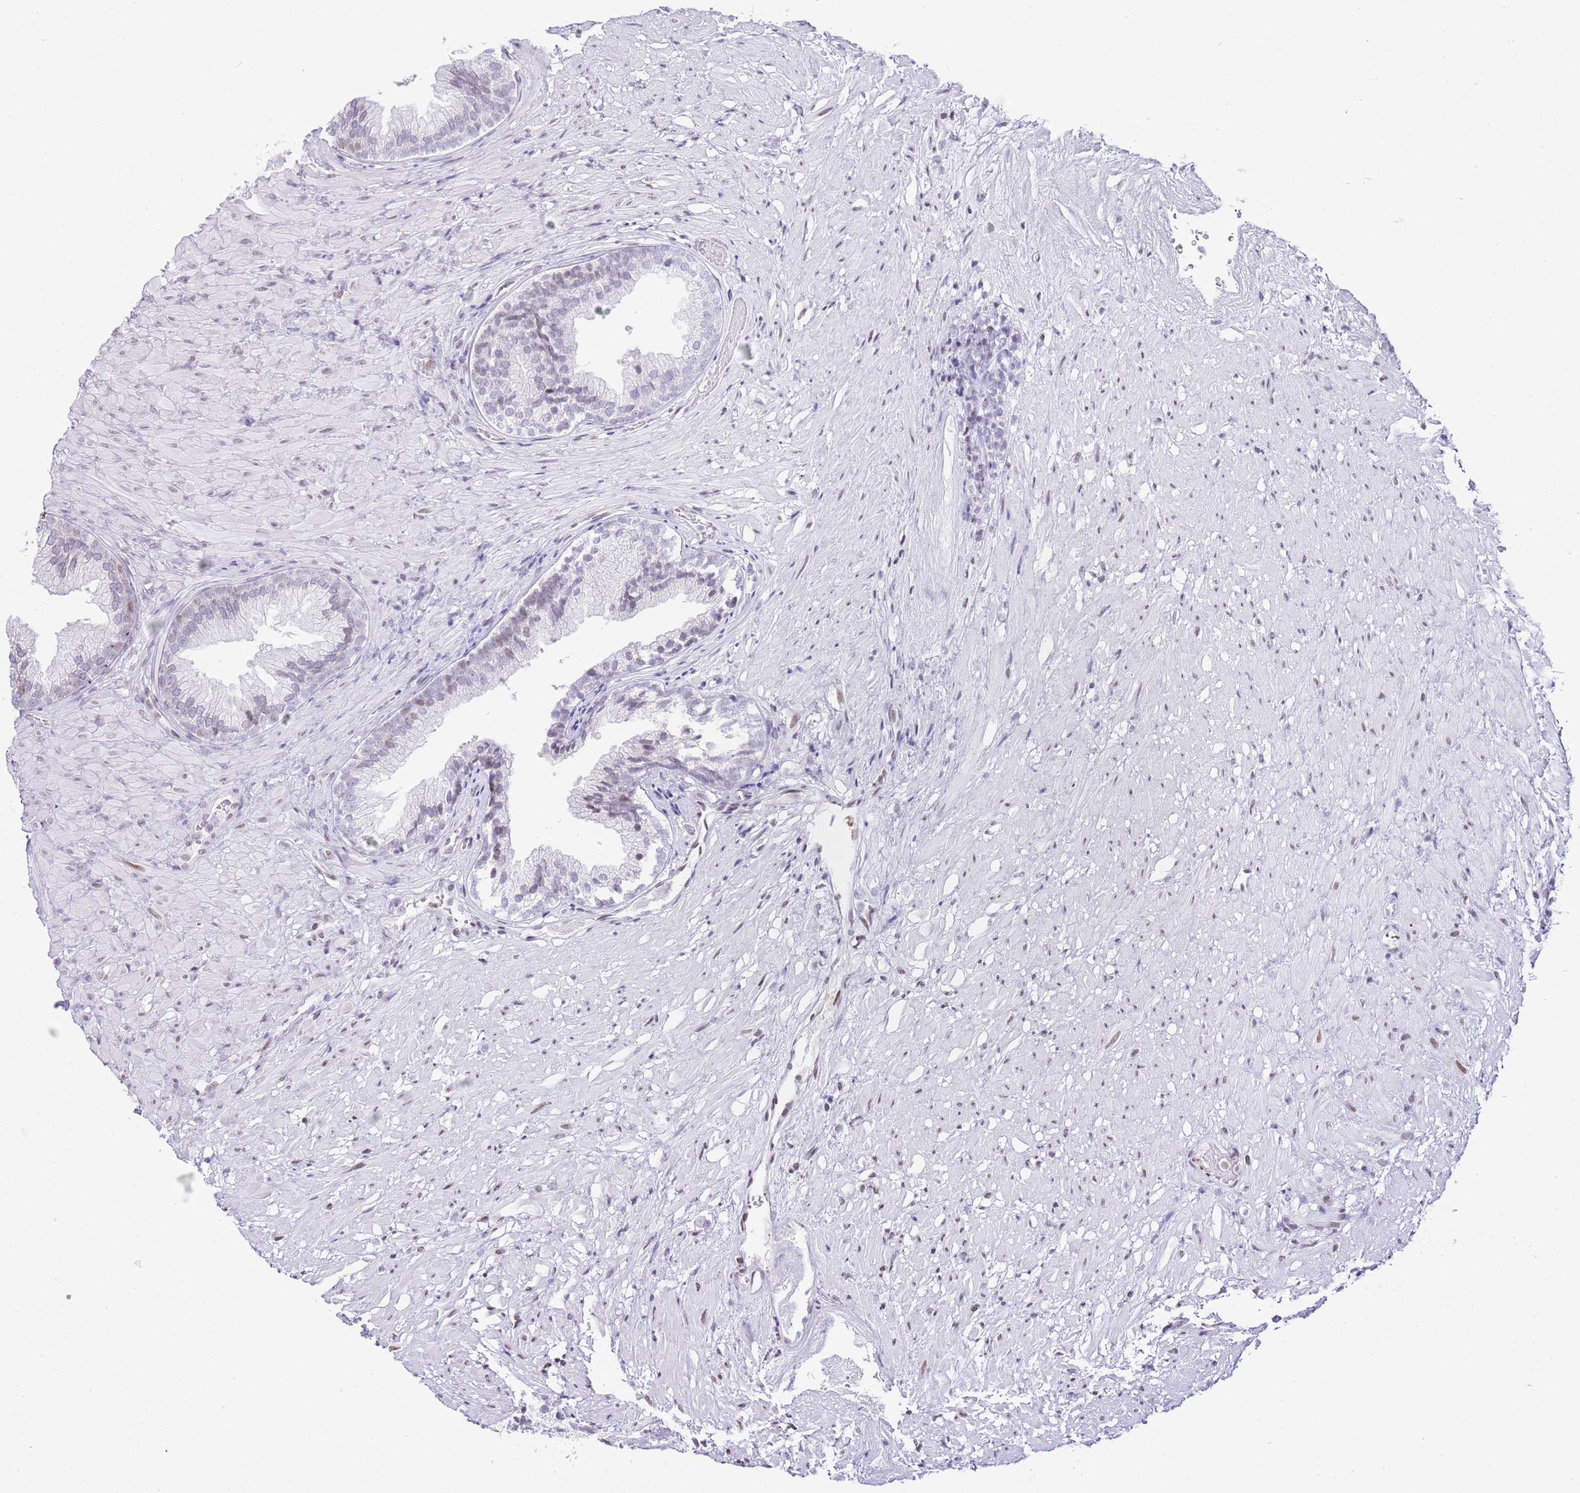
{"staining": {"intensity": "weak", "quantity": "<25%", "location": "nuclear"}, "tissue": "prostate", "cell_type": "Glandular cells", "image_type": "normal", "snomed": [{"axis": "morphology", "description": "Normal tissue, NOS"}, {"axis": "topography", "description": "Prostate"}], "caption": "Glandular cells show no significant protein positivity in benign prostate. Nuclei are stained in blue.", "gene": "PRR15", "patient": {"sex": "male", "age": 76}}